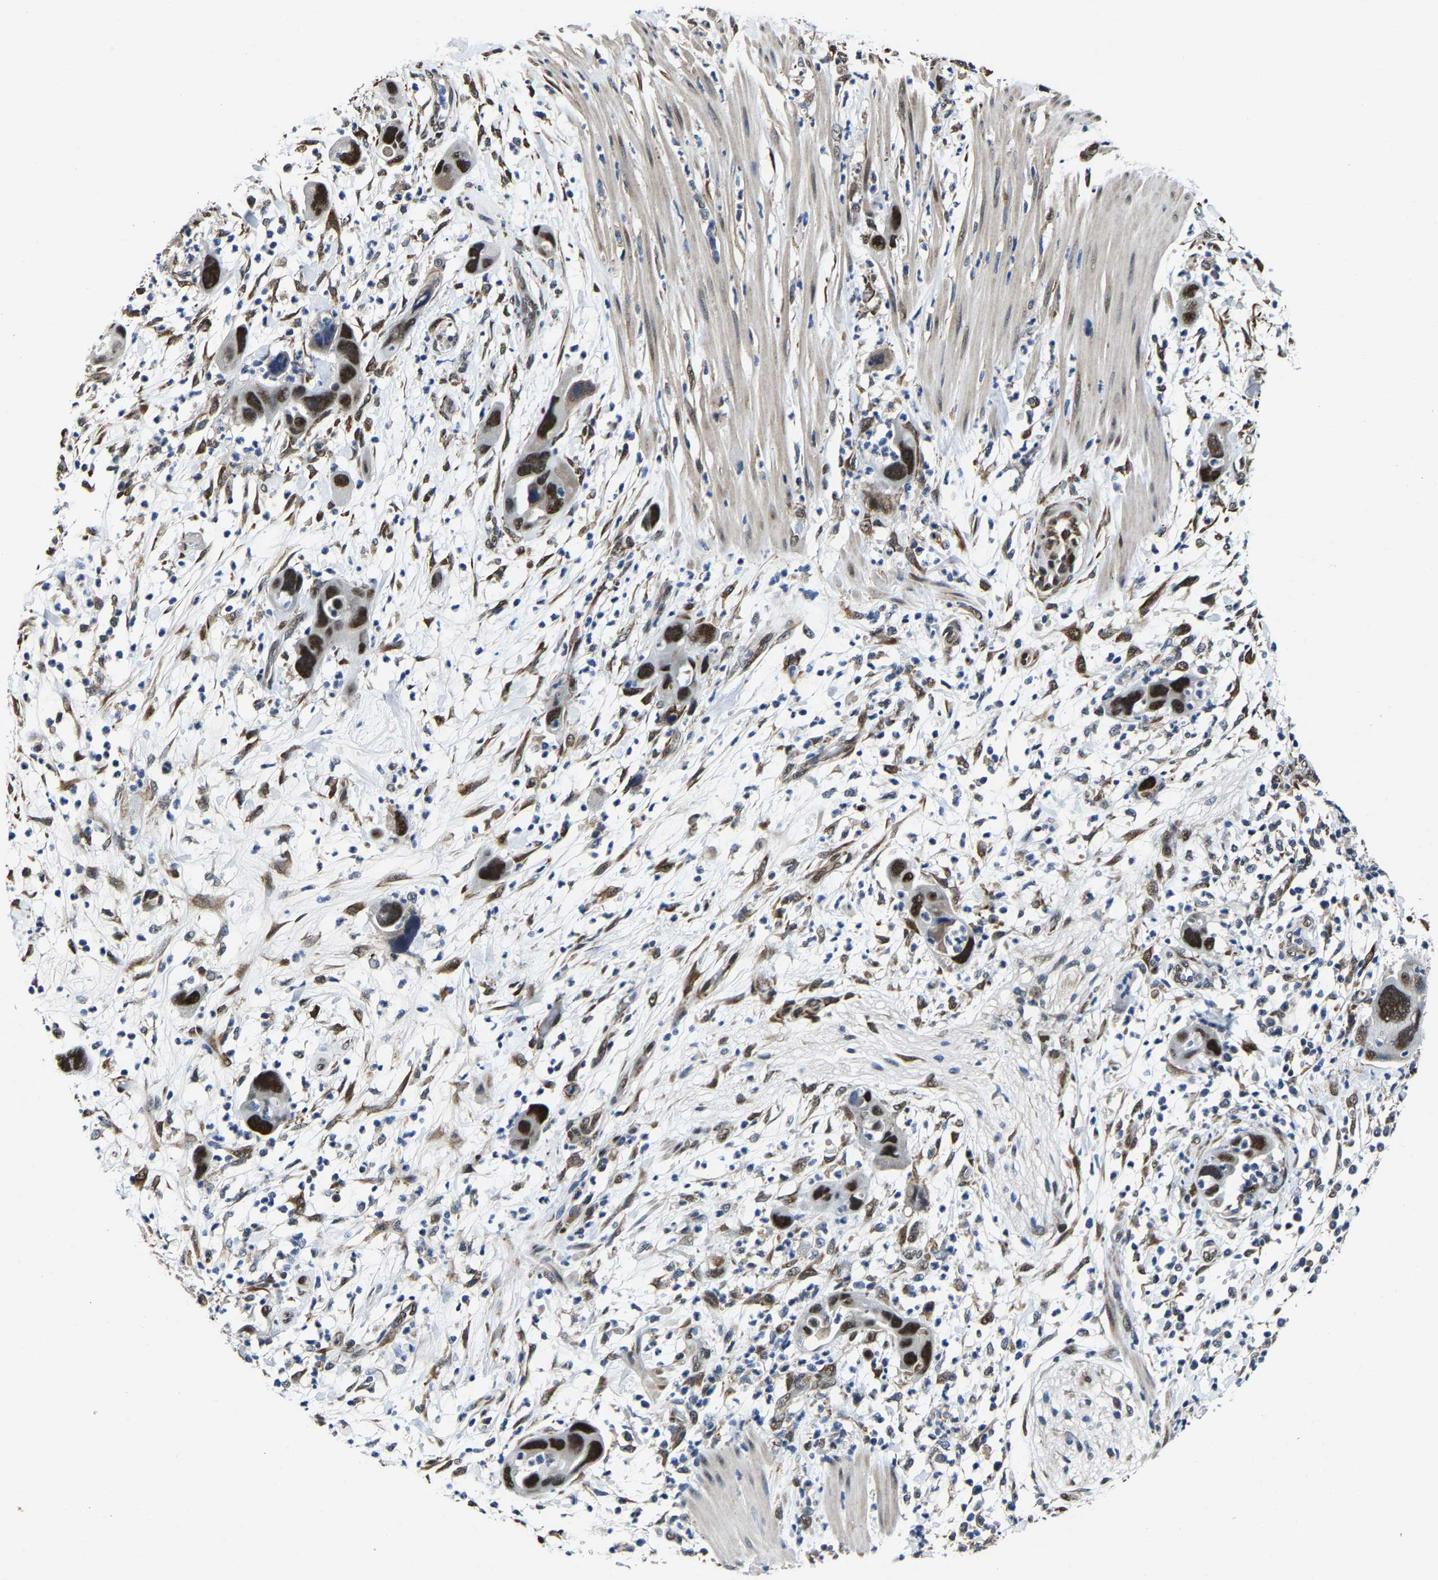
{"staining": {"intensity": "strong", "quantity": ">75%", "location": "nuclear"}, "tissue": "pancreatic cancer", "cell_type": "Tumor cells", "image_type": "cancer", "snomed": [{"axis": "morphology", "description": "Adenocarcinoma, NOS"}, {"axis": "topography", "description": "Pancreas"}], "caption": "A photomicrograph of human pancreatic cancer stained for a protein exhibits strong nuclear brown staining in tumor cells.", "gene": "METTL1", "patient": {"sex": "female", "age": 71}}